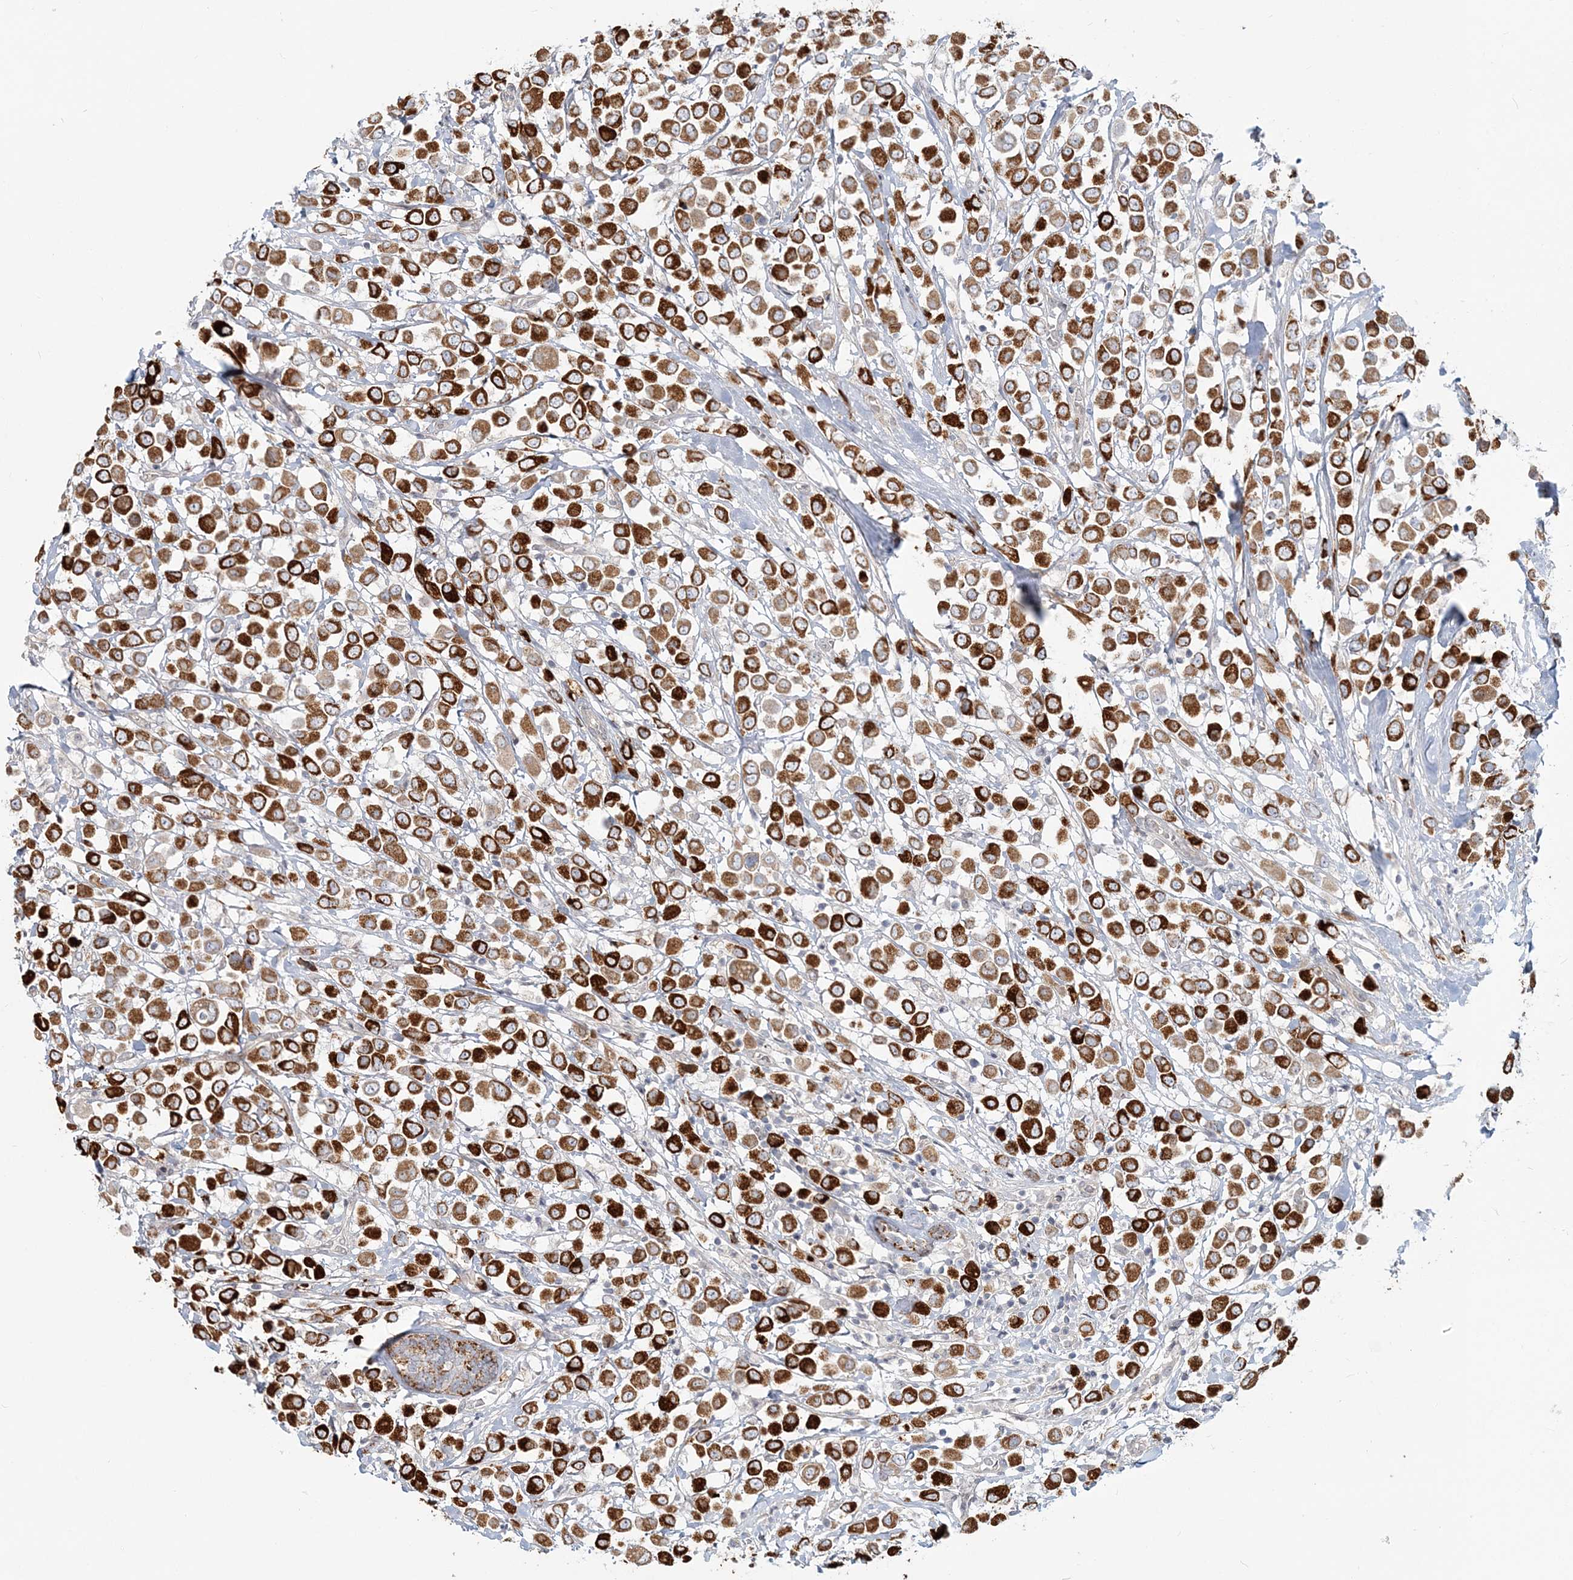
{"staining": {"intensity": "strong", "quantity": ">75%", "location": "cytoplasmic/membranous"}, "tissue": "breast cancer", "cell_type": "Tumor cells", "image_type": "cancer", "snomed": [{"axis": "morphology", "description": "Duct carcinoma"}, {"axis": "topography", "description": "Breast"}], "caption": "Breast cancer stained with IHC exhibits strong cytoplasmic/membranous staining in about >75% of tumor cells.", "gene": "SH3PXD2A", "patient": {"sex": "female", "age": 61}}